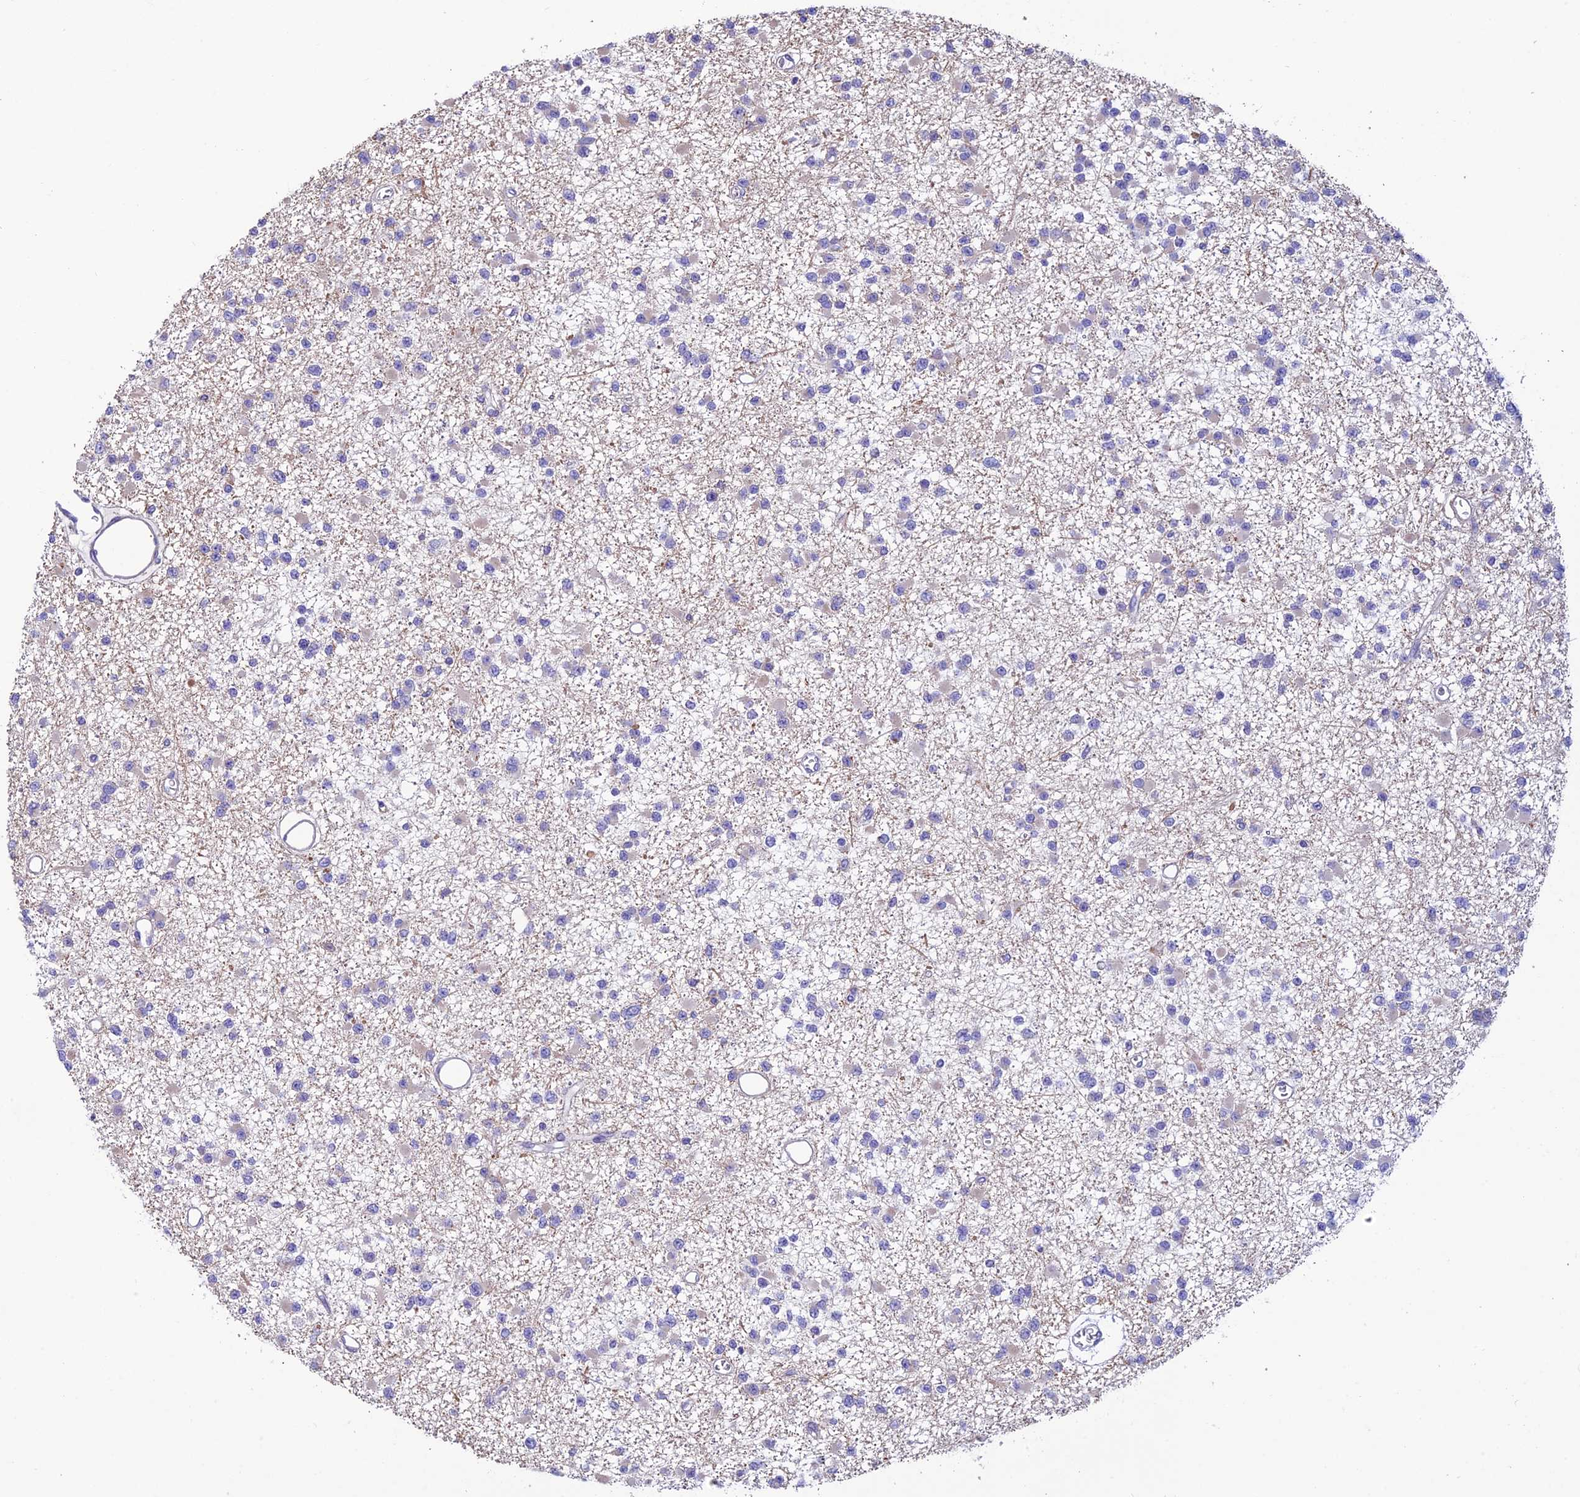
{"staining": {"intensity": "negative", "quantity": "none", "location": "none"}, "tissue": "glioma", "cell_type": "Tumor cells", "image_type": "cancer", "snomed": [{"axis": "morphology", "description": "Glioma, malignant, Low grade"}, {"axis": "topography", "description": "Brain"}], "caption": "Immunohistochemical staining of glioma exhibits no significant expression in tumor cells. Nuclei are stained in blue.", "gene": "FAM178B", "patient": {"sex": "female", "age": 22}}